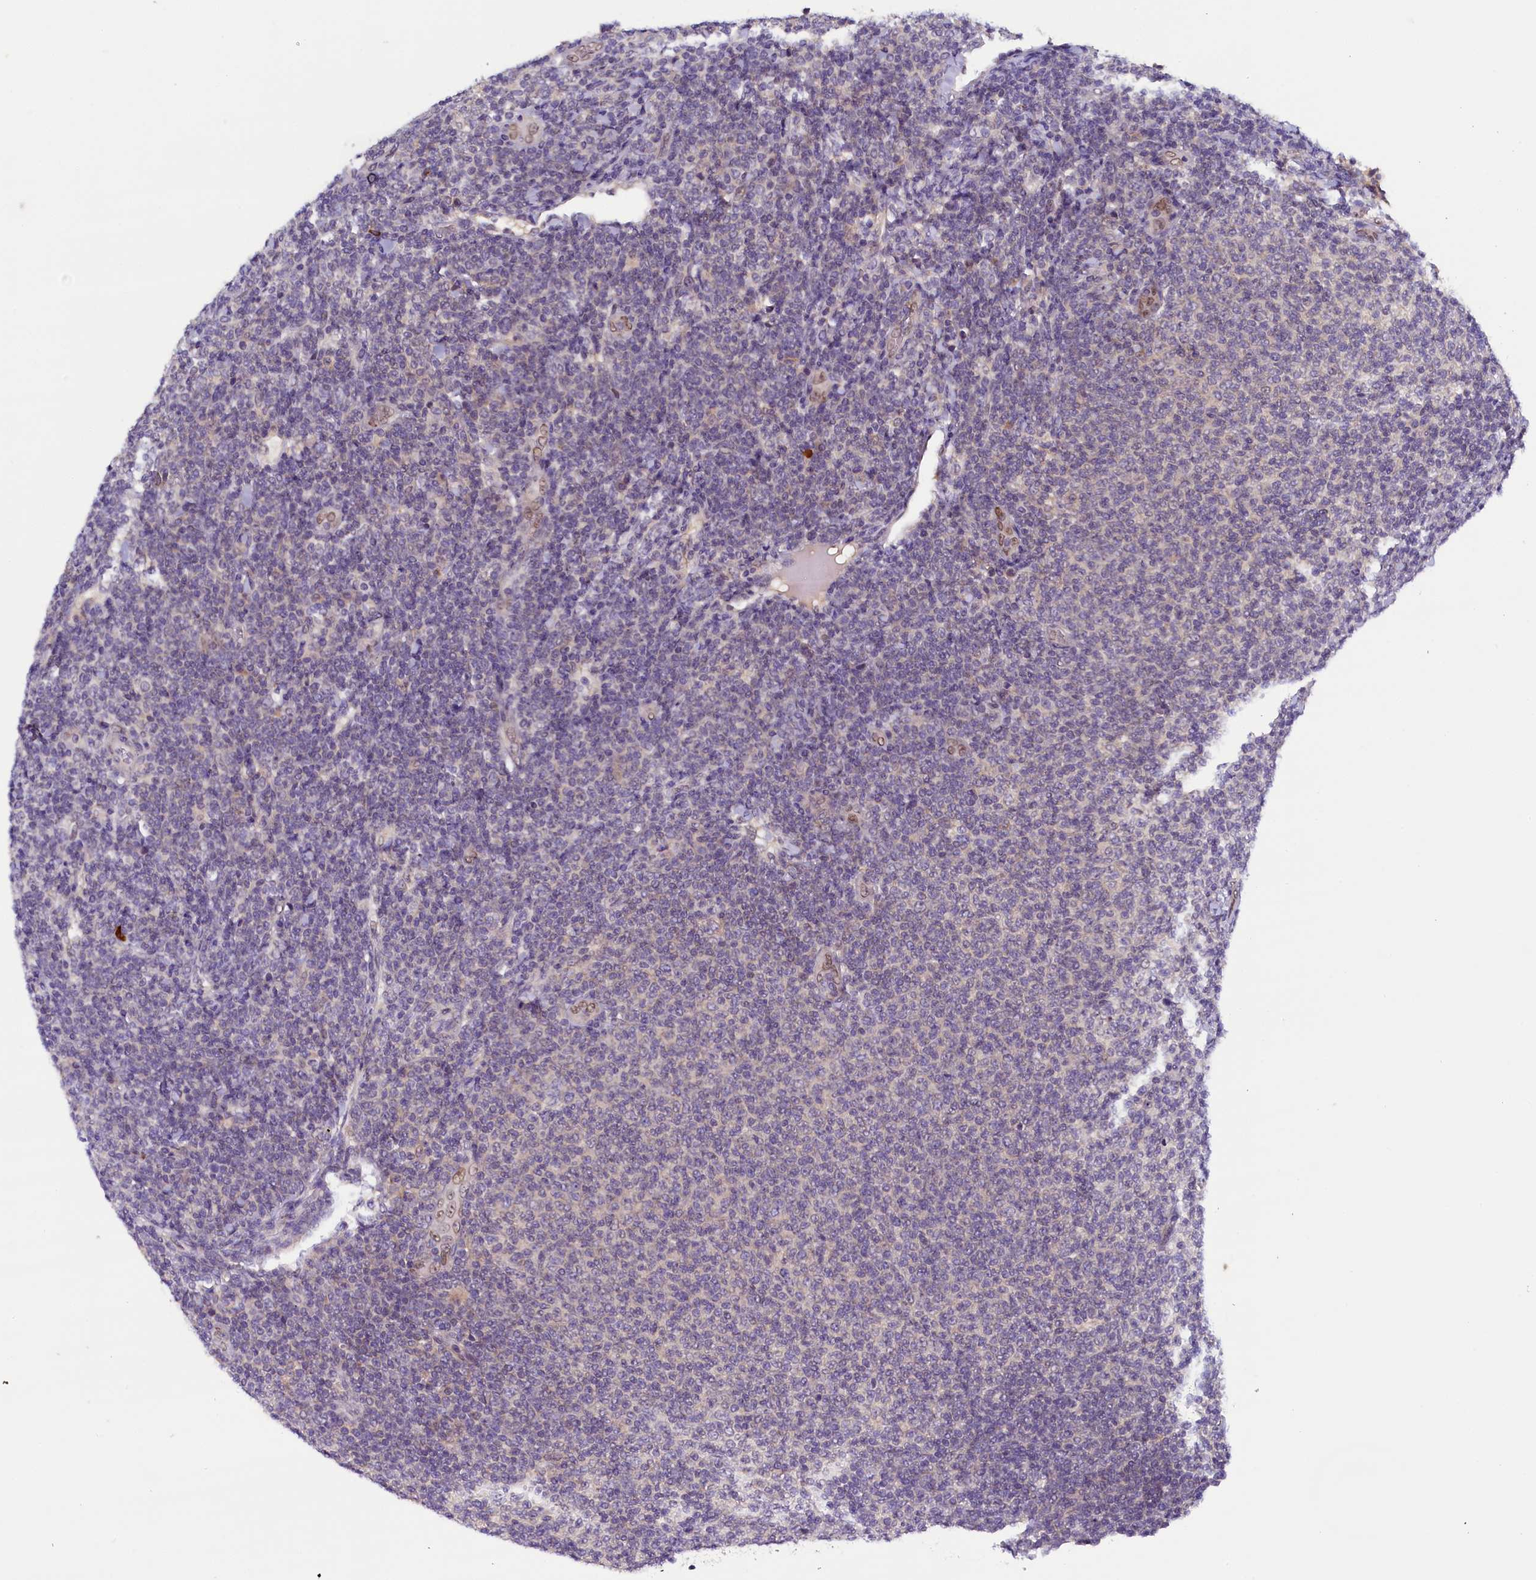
{"staining": {"intensity": "negative", "quantity": "none", "location": "none"}, "tissue": "lymphoma", "cell_type": "Tumor cells", "image_type": "cancer", "snomed": [{"axis": "morphology", "description": "Malignant lymphoma, non-Hodgkin's type, Low grade"}, {"axis": "topography", "description": "Lymph node"}], "caption": "Immunohistochemistry (IHC) histopathology image of neoplastic tissue: human lymphoma stained with DAB shows no significant protein staining in tumor cells.", "gene": "ENKD1", "patient": {"sex": "male", "age": 66}}